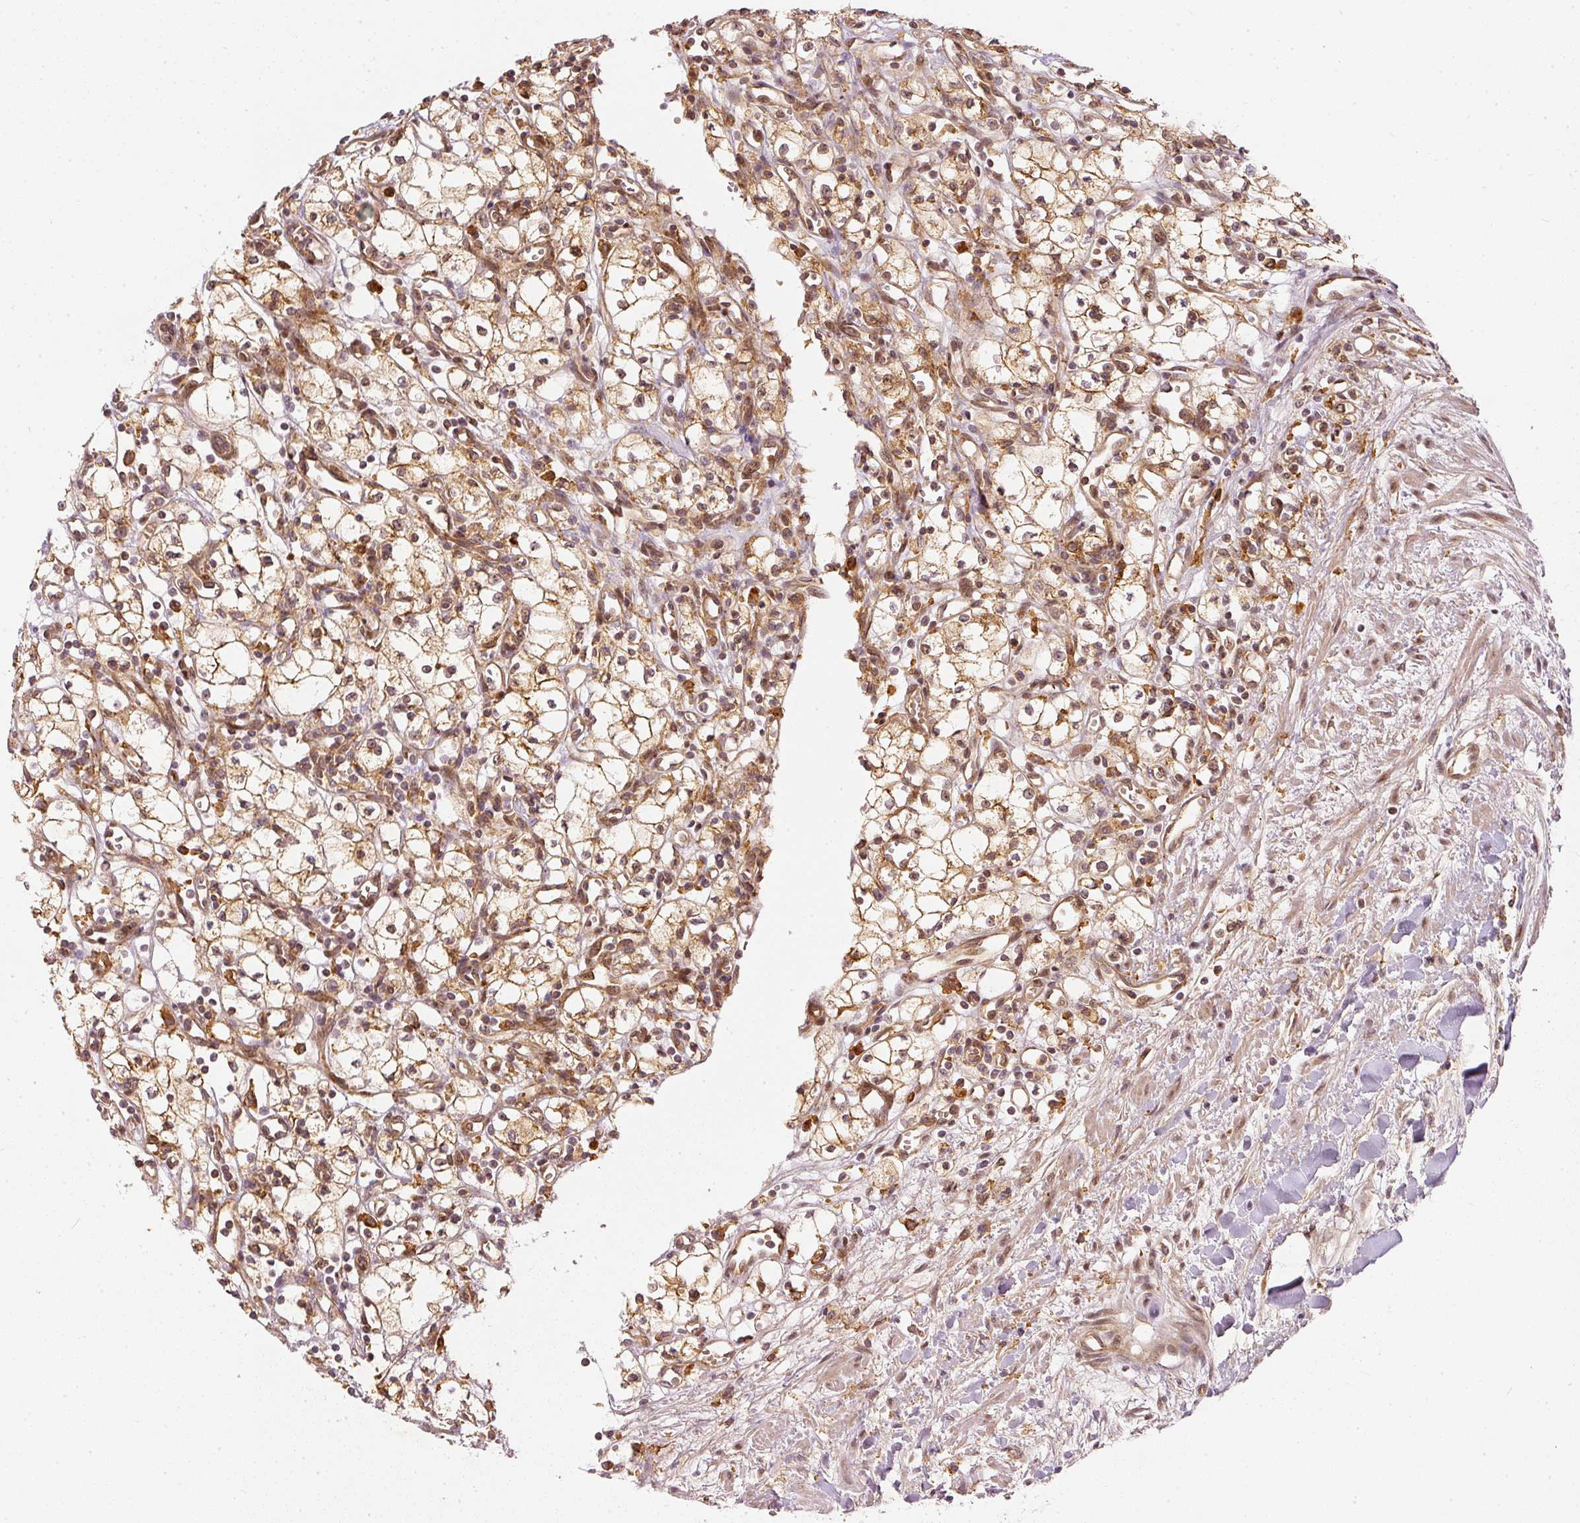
{"staining": {"intensity": "moderate", "quantity": ">75%", "location": "cytoplasmic/membranous,nuclear"}, "tissue": "renal cancer", "cell_type": "Tumor cells", "image_type": "cancer", "snomed": [{"axis": "morphology", "description": "Adenocarcinoma, NOS"}, {"axis": "topography", "description": "Kidney"}], "caption": "Moderate cytoplasmic/membranous and nuclear expression is seen in about >75% of tumor cells in renal cancer (adenocarcinoma).", "gene": "ZNF580", "patient": {"sex": "male", "age": 59}}